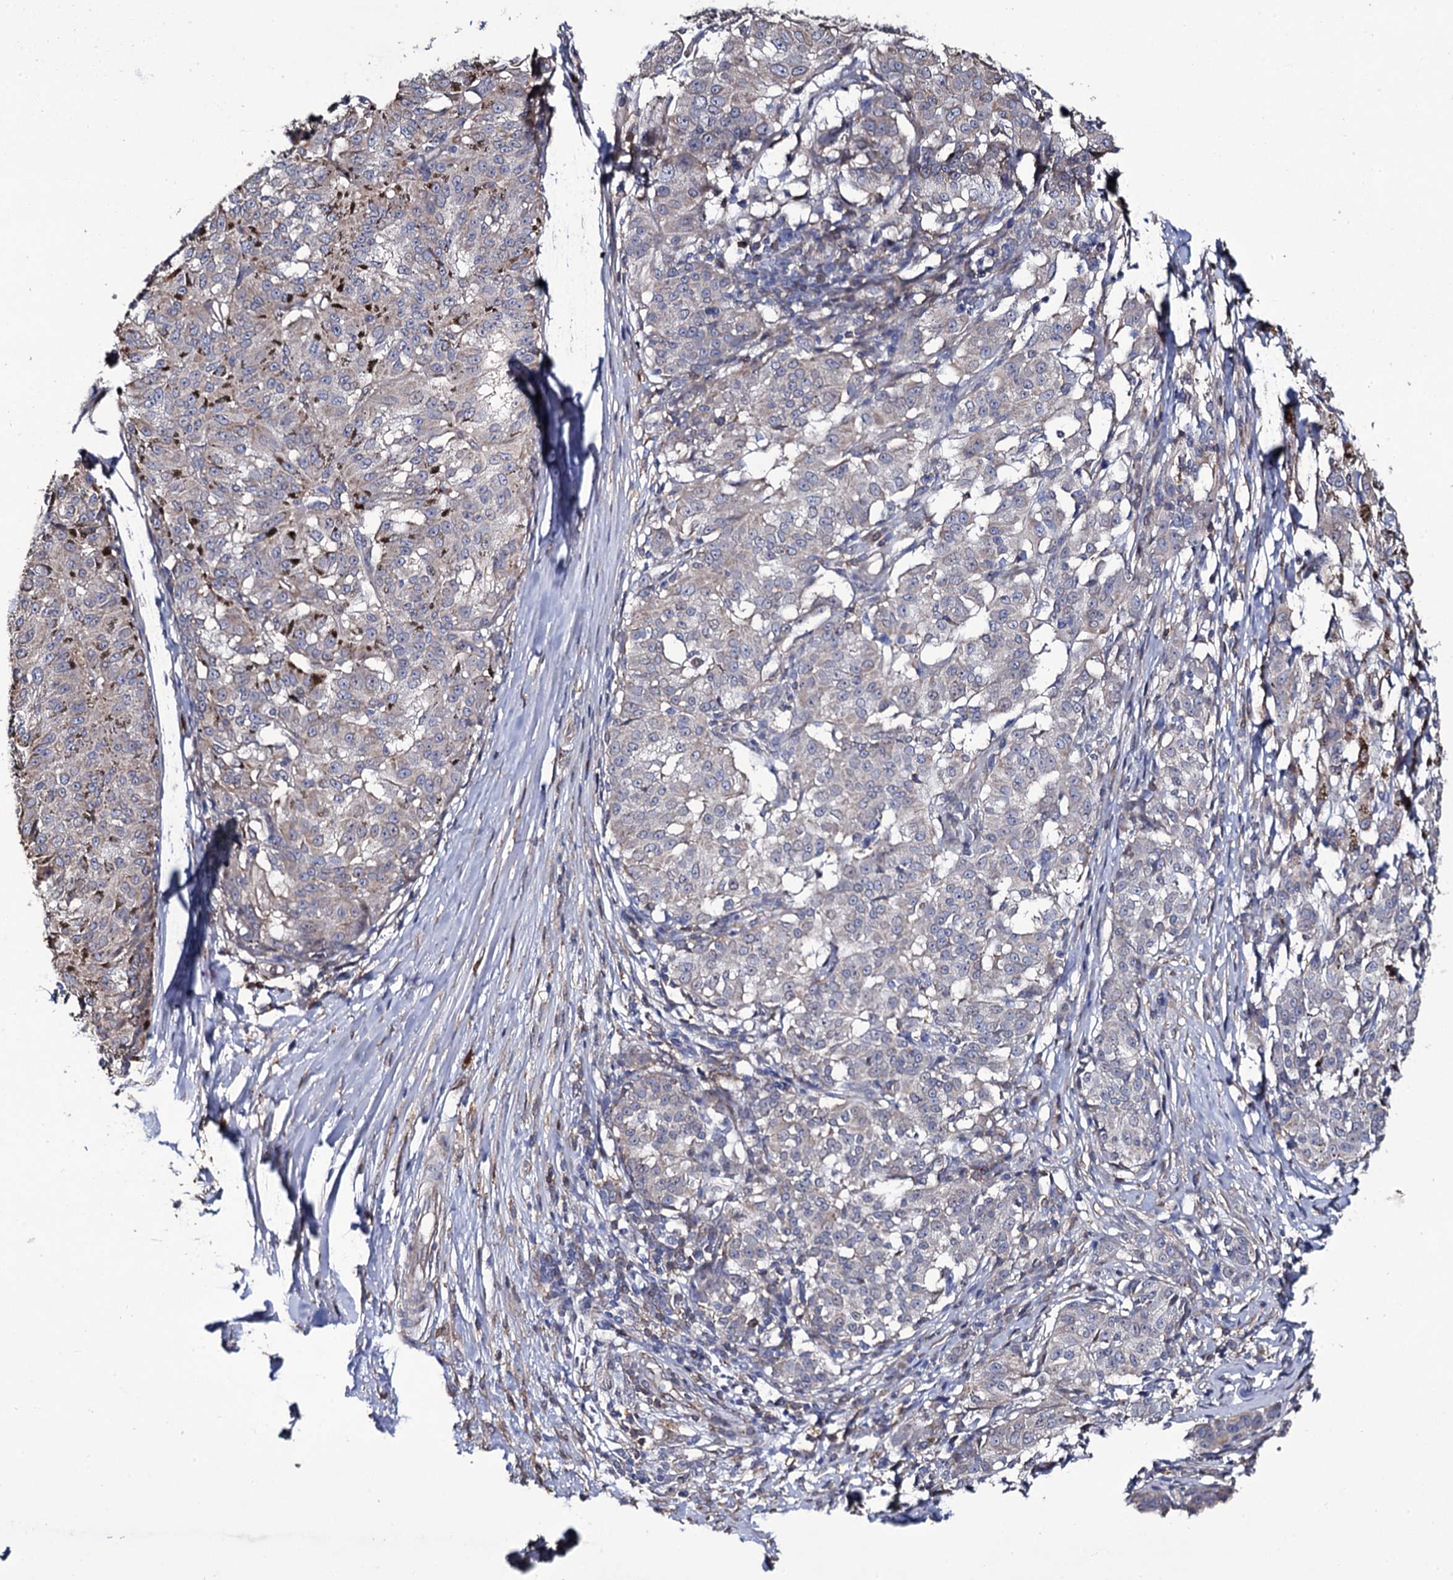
{"staining": {"intensity": "negative", "quantity": "none", "location": "none"}, "tissue": "melanoma", "cell_type": "Tumor cells", "image_type": "cancer", "snomed": [{"axis": "morphology", "description": "Malignant melanoma, NOS"}, {"axis": "topography", "description": "Skin"}], "caption": "The IHC histopathology image has no significant positivity in tumor cells of malignant melanoma tissue. (DAB immunohistochemistry (IHC) with hematoxylin counter stain).", "gene": "TTC23", "patient": {"sex": "female", "age": 72}}